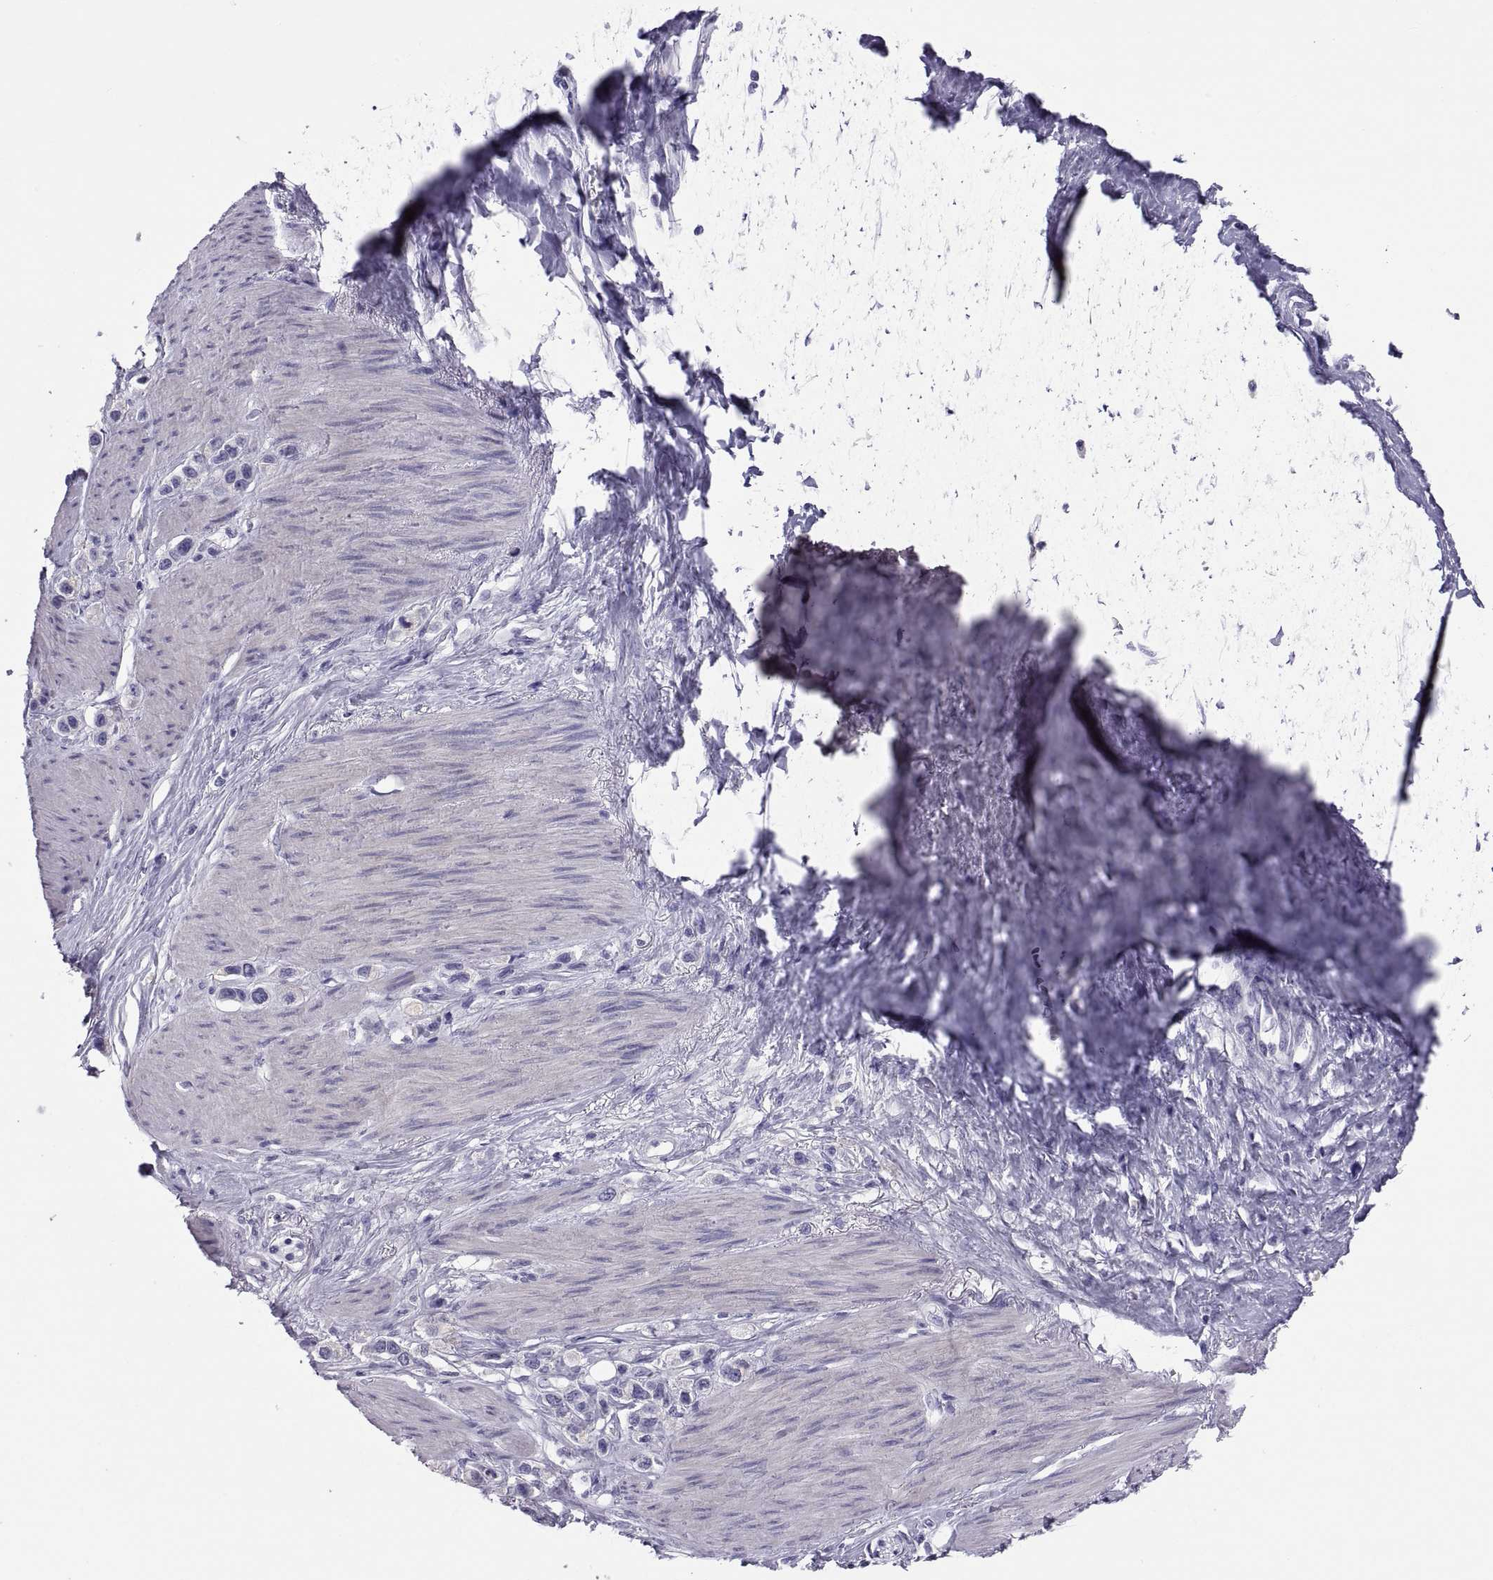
{"staining": {"intensity": "negative", "quantity": "none", "location": "none"}, "tissue": "stomach cancer", "cell_type": "Tumor cells", "image_type": "cancer", "snomed": [{"axis": "morphology", "description": "Normal tissue, NOS"}, {"axis": "morphology", "description": "Adenocarcinoma, NOS"}, {"axis": "morphology", "description": "Adenocarcinoma, High grade"}, {"axis": "topography", "description": "Stomach, upper"}, {"axis": "topography", "description": "Stomach"}], "caption": "An image of stomach cancer (adenocarcinoma (high-grade)) stained for a protein reveals no brown staining in tumor cells.", "gene": "RNASE12", "patient": {"sex": "female", "age": 65}}